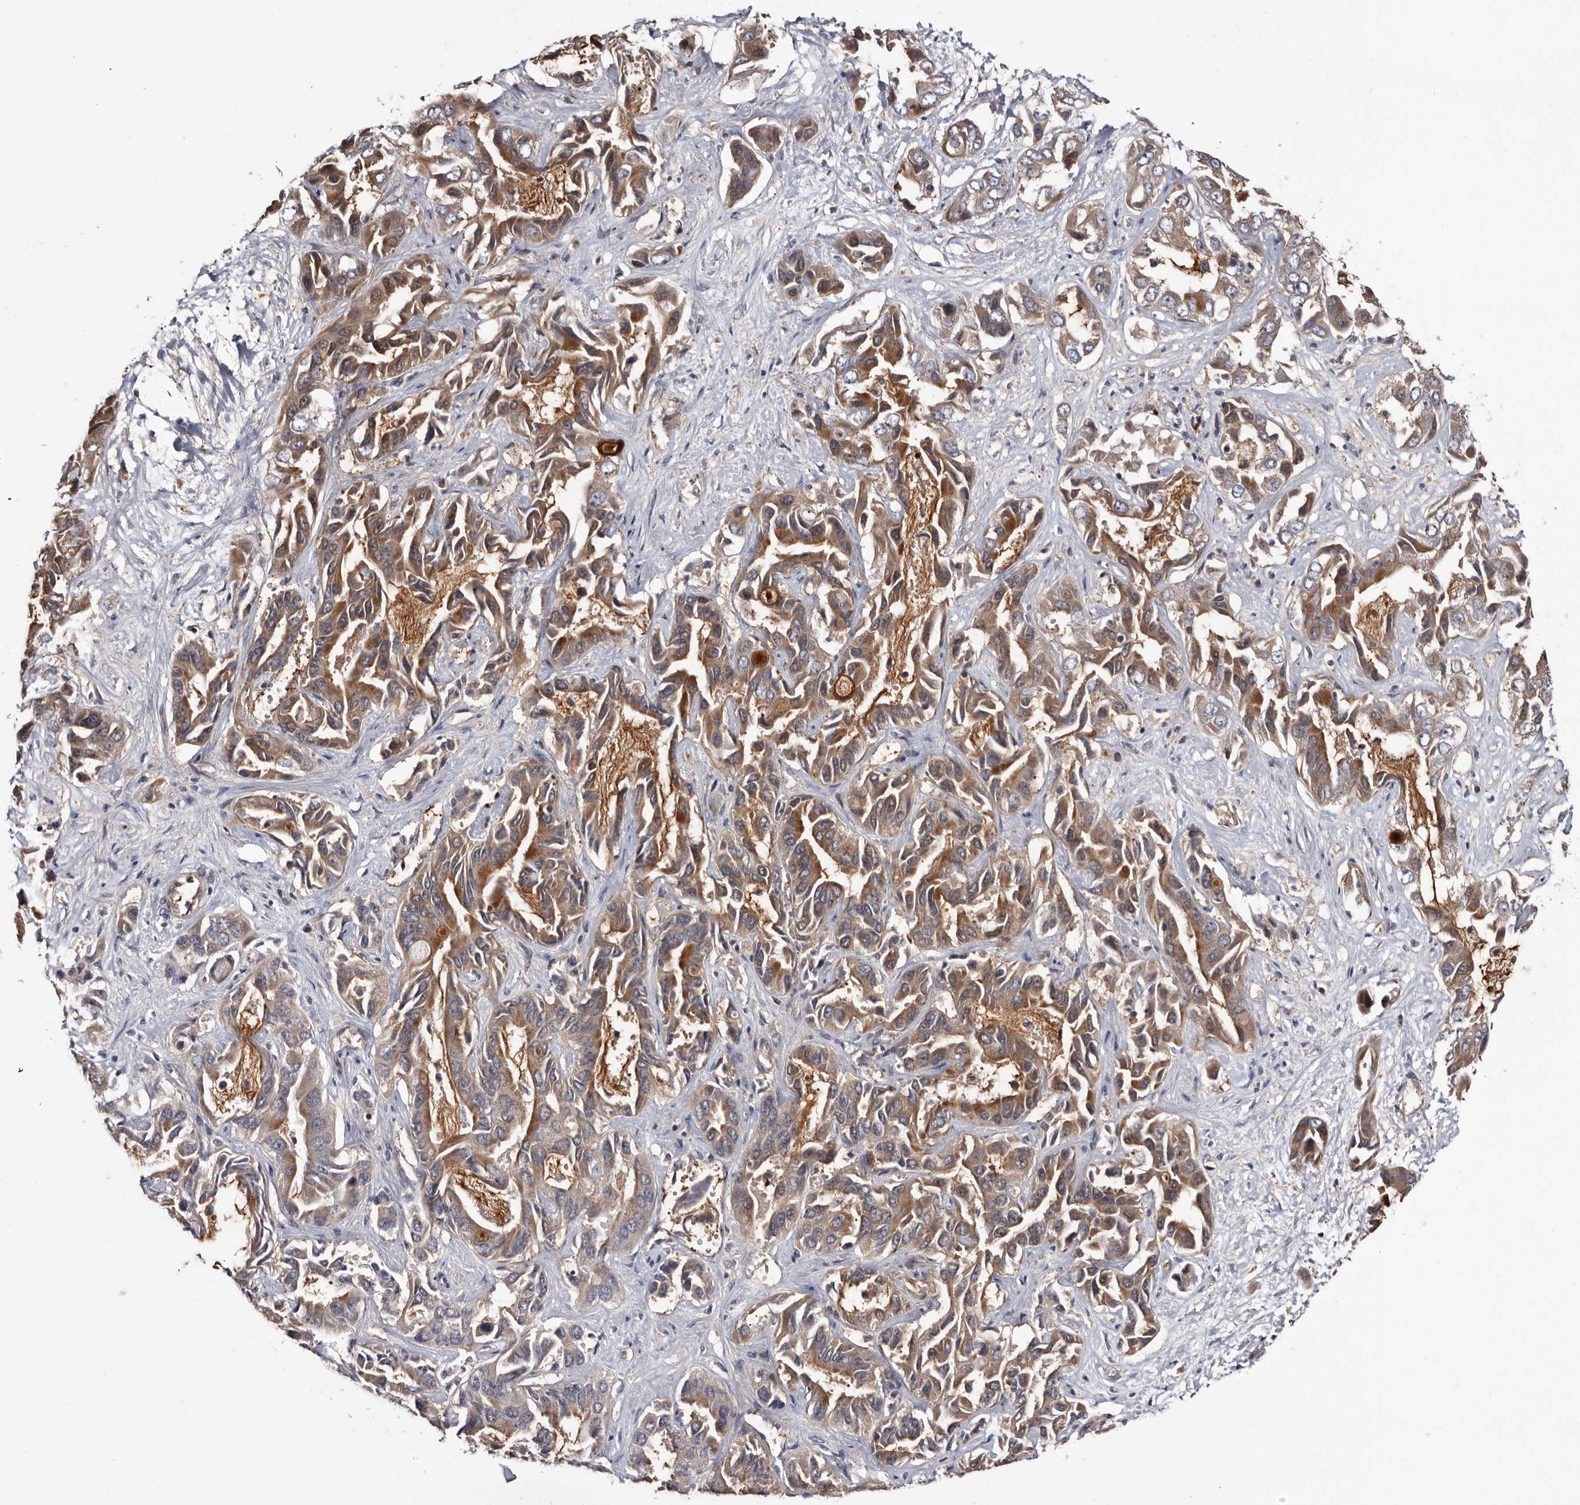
{"staining": {"intensity": "moderate", "quantity": "25%-75%", "location": "cytoplasmic/membranous"}, "tissue": "liver cancer", "cell_type": "Tumor cells", "image_type": "cancer", "snomed": [{"axis": "morphology", "description": "Cholangiocarcinoma"}, {"axis": "topography", "description": "Liver"}], "caption": "High-power microscopy captured an IHC photomicrograph of cholangiocarcinoma (liver), revealing moderate cytoplasmic/membranous expression in about 25%-75% of tumor cells. The staining is performed using DAB brown chromogen to label protein expression. The nuclei are counter-stained blue using hematoxylin.", "gene": "TTI2", "patient": {"sex": "female", "age": 52}}